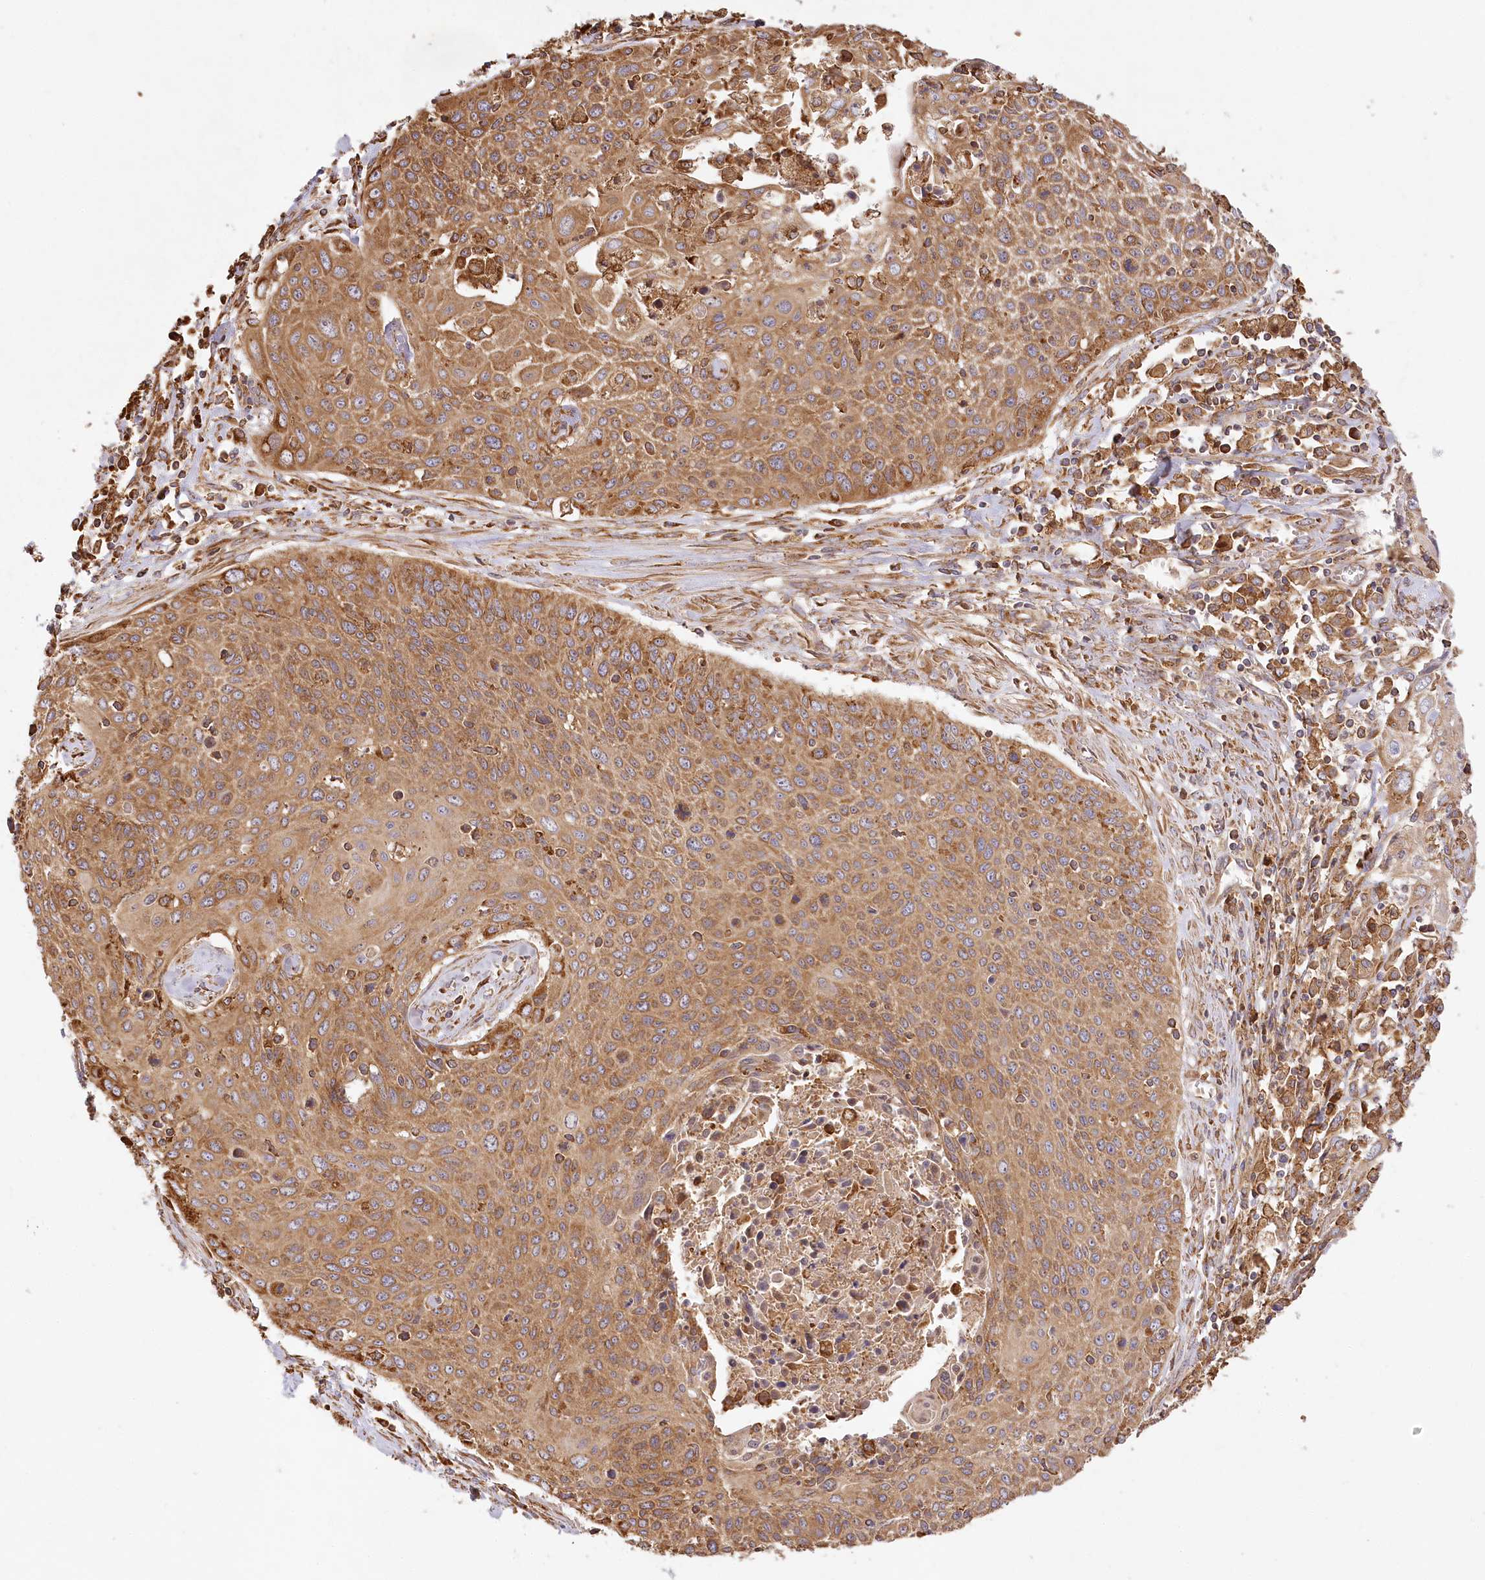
{"staining": {"intensity": "strong", "quantity": ">75%", "location": "cytoplasmic/membranous"}, "tissue": "cervical cancer", "cell_type": "Tumor cells", "image_type": "cancer", "snomed": [{"axis": "morphology", "description": "Squamous cell carcinoma, NOS"}, {"axis": "topography", "description": "Cervix"}], "caption": "Cervical cancer (squamous cell carcinoma) stained with IHC exhibits strong cytoplasmic/membranous positivity in approximately >75% of tumor cells.", "gene": "ACAP2", "patient": {"sex": "female", "age": 55}}